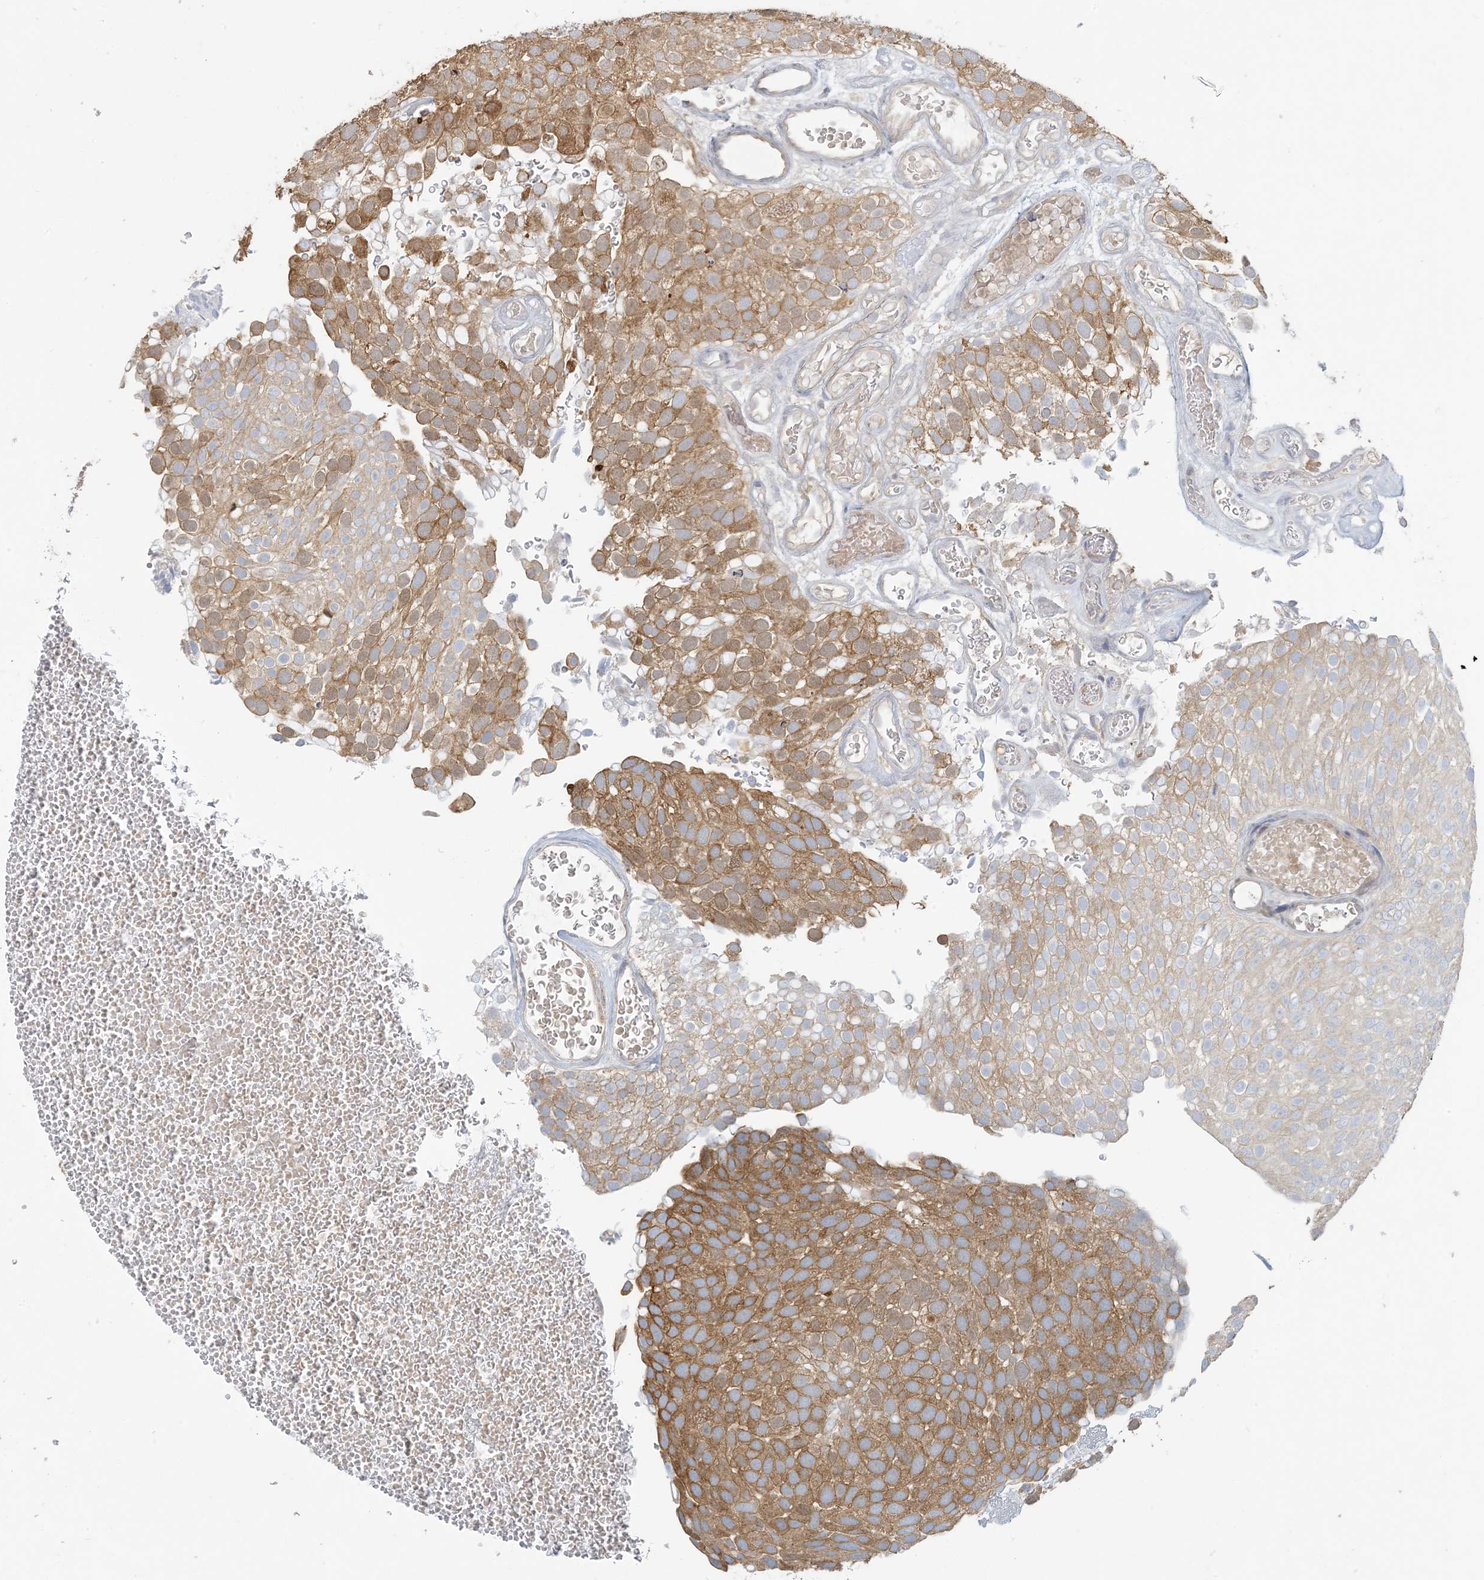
{"staining": {"intensity": "moderate", "quantity": "25%-75%", "location": "cytoplasmic/membranous"}, "tissue": "urothelial cancer", "cell_type": "Tumor cells", "image_type": "cancer", "snomed": [{"axis": "morphology", "description": "Urothelial carcinoma, Low grade"}, {"axis": "topography", "description": "Urinary bladder"}], "caption": "The immunohistochemical stain highlights moderate cytoplasmic/membranous positivity in tumor cells of low-grade urothelial carcinoma tissue. (IHC, brightfield microscopy, high magnification).", "gene": "HACL1", "patient": {"sex": "male", "age": 78}}